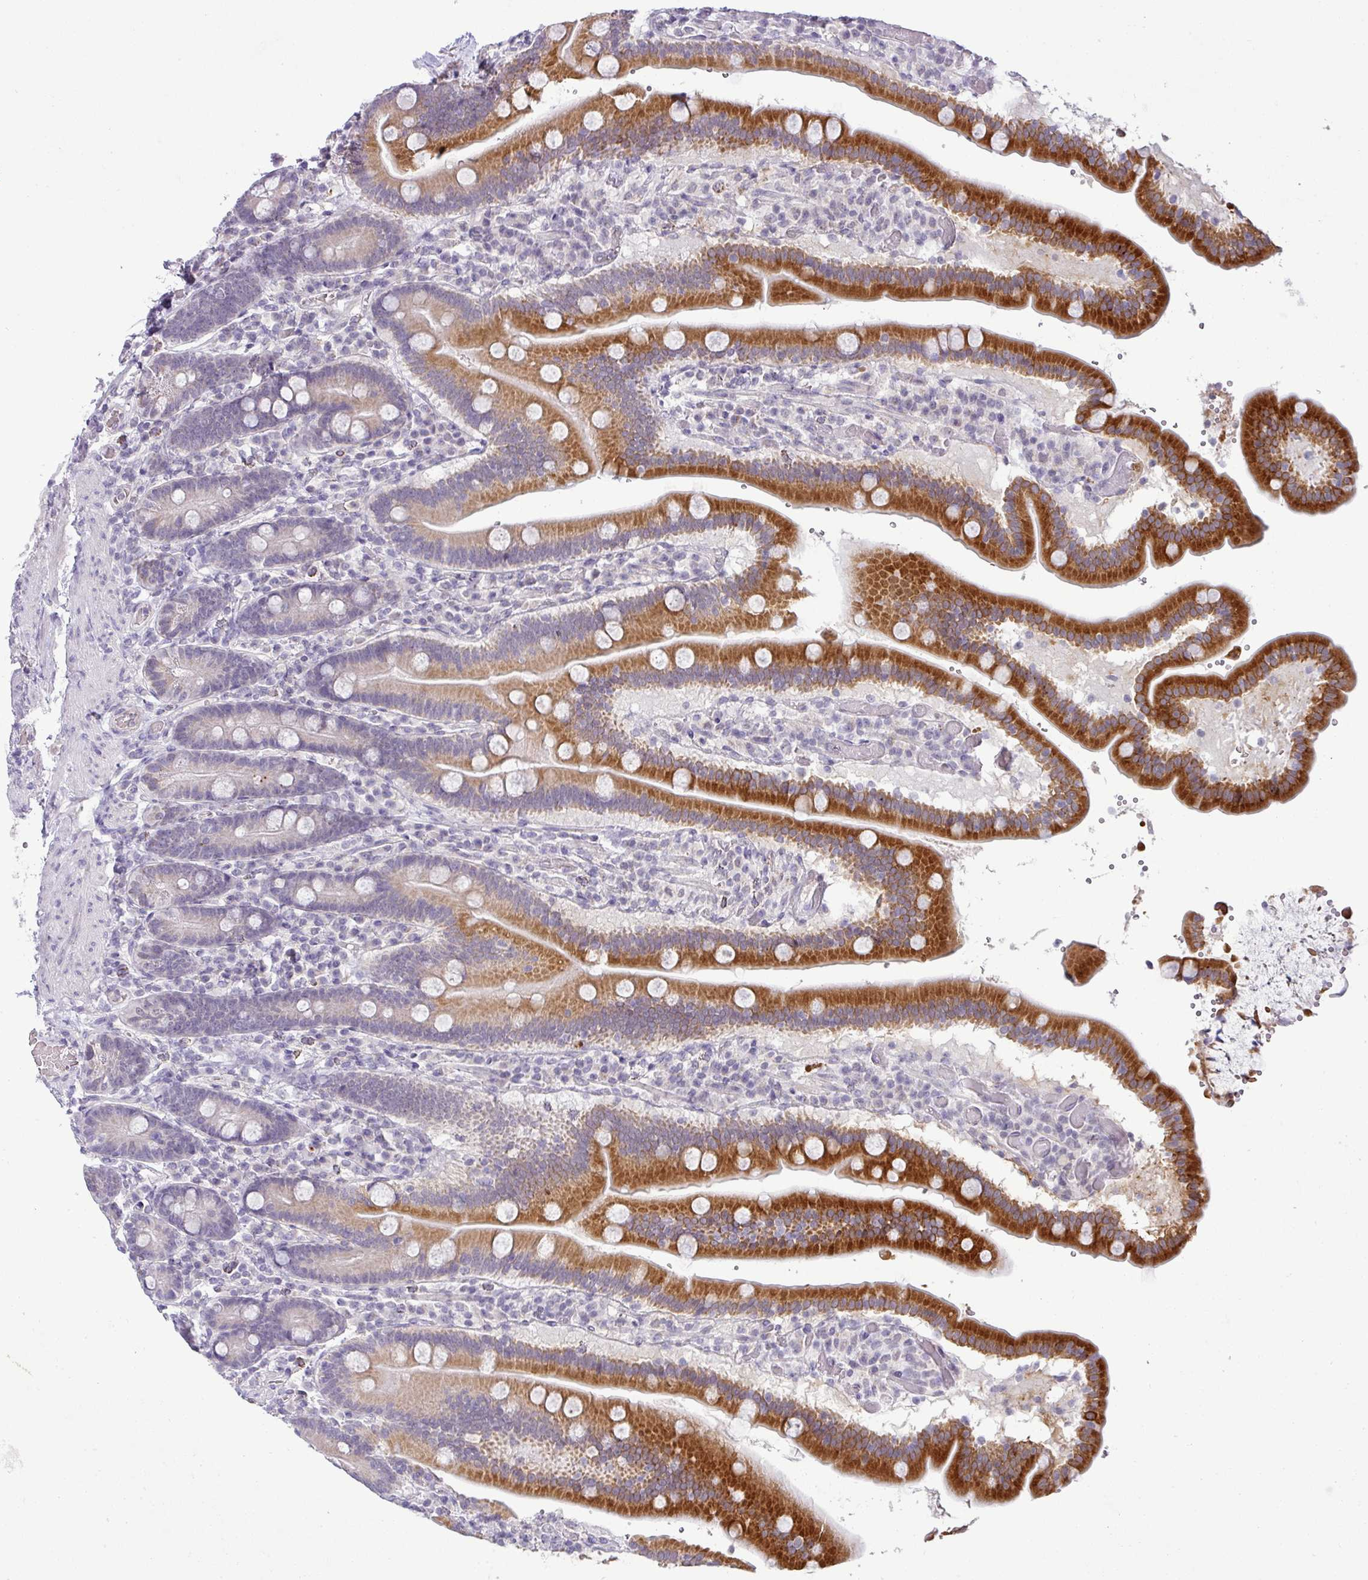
{"staining": {"intensity": "strong", "quantity": "25%-75%", "location": "cytoplasmic/membranous"}, "tissue": "duodenum", "cell_type": "Glandular cells", "image_type": "normal", "snomed": [{"axis": "morphology", "description": "Normal tissue, NOS"}, {"axis": "topography", "description": "Duodenum"}], "caption": "Protein expression by immunohistochemistry reveals strong cytoplasmic/membranous positivity in approximately 25%-75% of glandular cells in normal duodenum.", "gene": "HBEGF", "patient": {"sex": "female", "age": 62}}